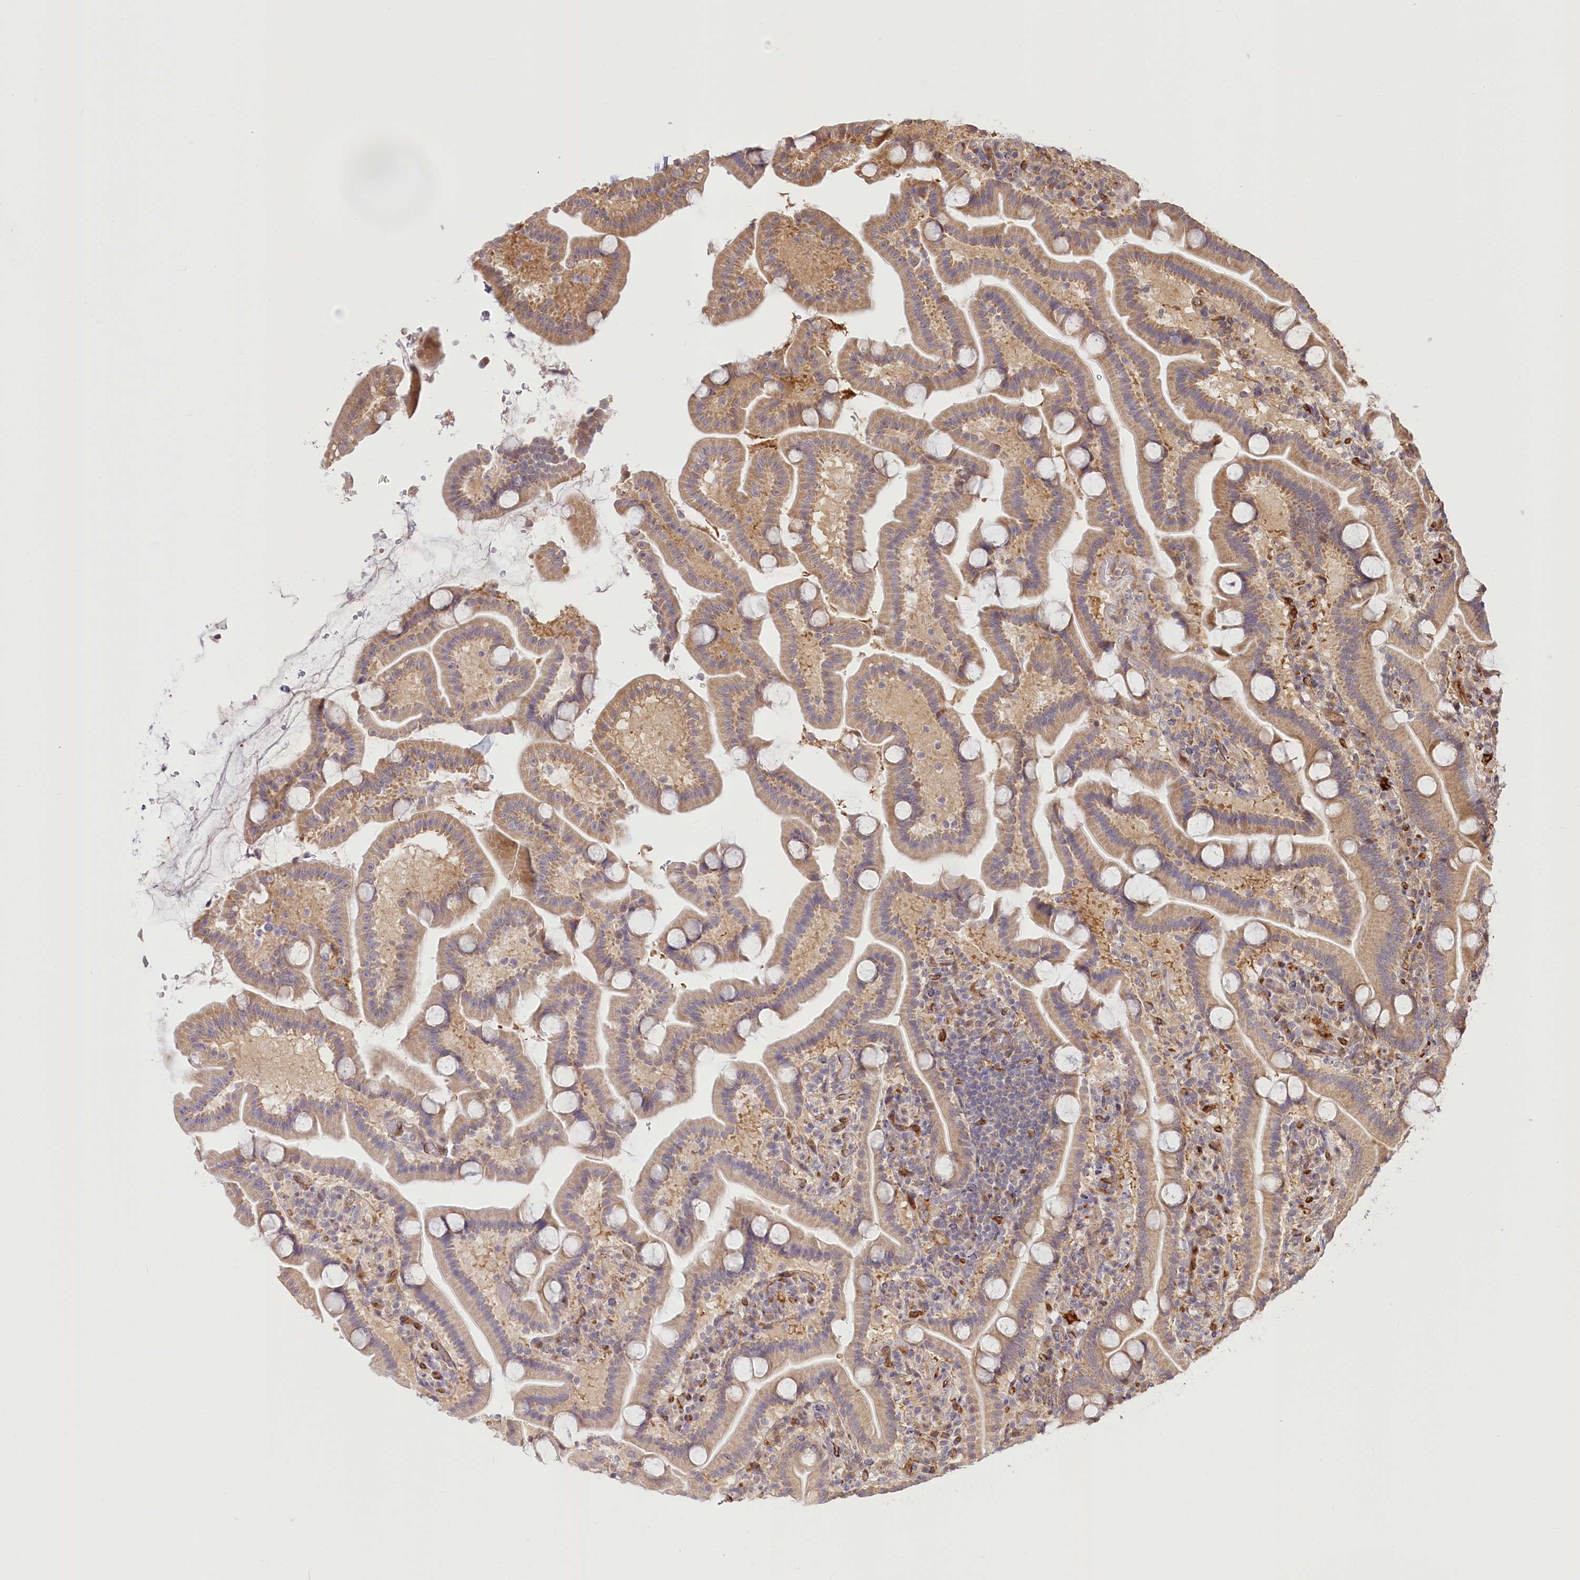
{"staining": {"intensity": "moderate", "quantity": ">75%", "location": "cytoplasmic/membranous"}, "tissue": "duodenum", "cell_type": "Glandular cells", "image_type": "normal", "snomed": [{"axis": "morphology", "description": "Normal tissue, NOS"}, {"axis": "topography", "description": "Duodenum"}], "caption": "IHC (DAB (3,3'-diaminobenzidine)) staining of normal human duodenum shows moderate cytoplasmic/membranous protein staining in approximately >75% of glandular cells. (IHC, brightfield microscopy, high magnification).", "gene": "CEP70", "patient": {"sex": "male", "age": 55}}